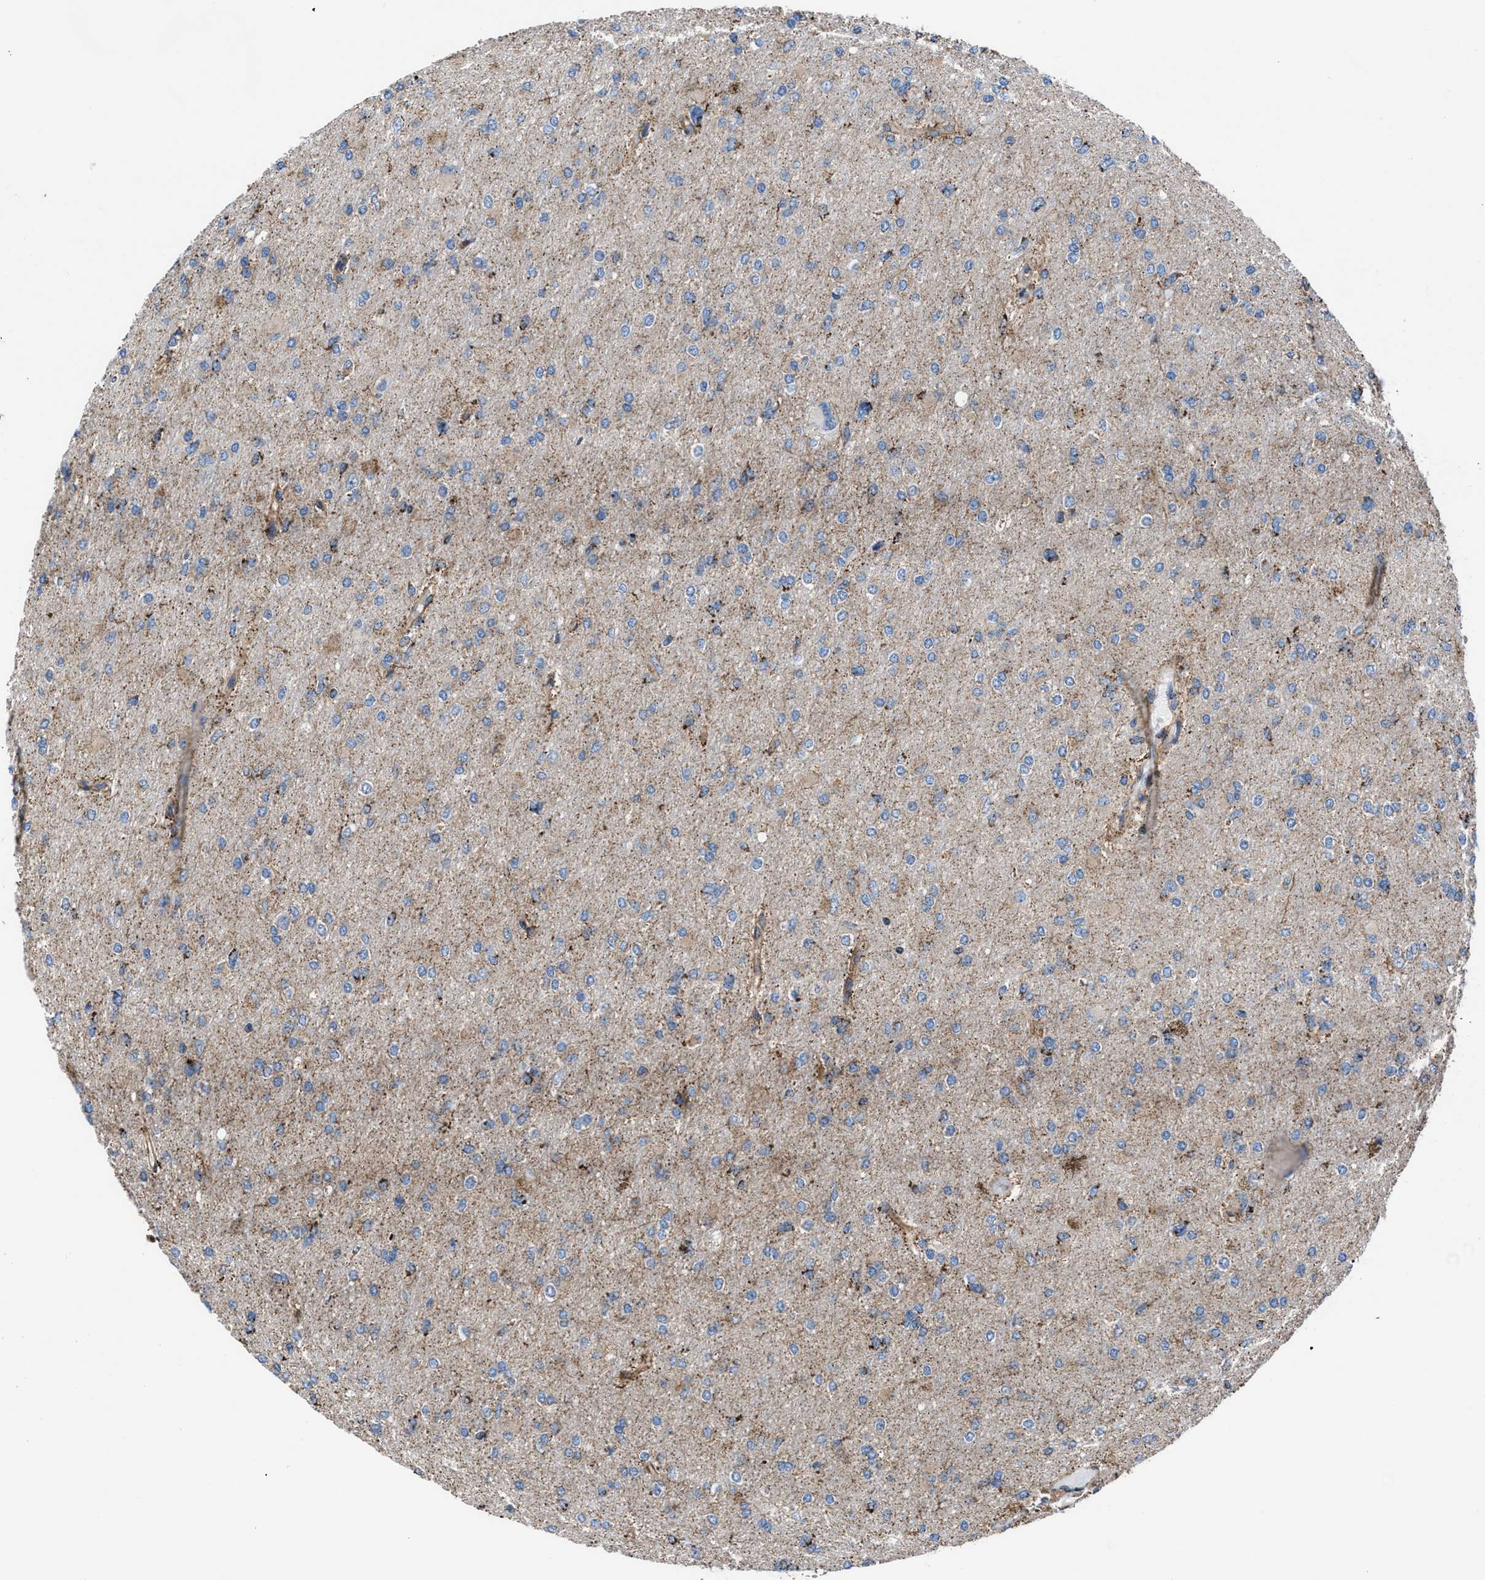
{"staining": {"intensity": "negative", "quantity": "none", "location": "none"}, "tissue": "glioma", "cell_type": "Tumor cells", "image_type": "cancer", "snomed": [{"axis": "morphology", "description": "Glioma, malignant, High grade"}, {"axis": "topography", "description": "Cerebral cortex"}], "caption": "The image shows no significant positivity in tumor cells of glioma.", "gene": "PRR15L", "patient": {"sex": "female", "age": 36}}